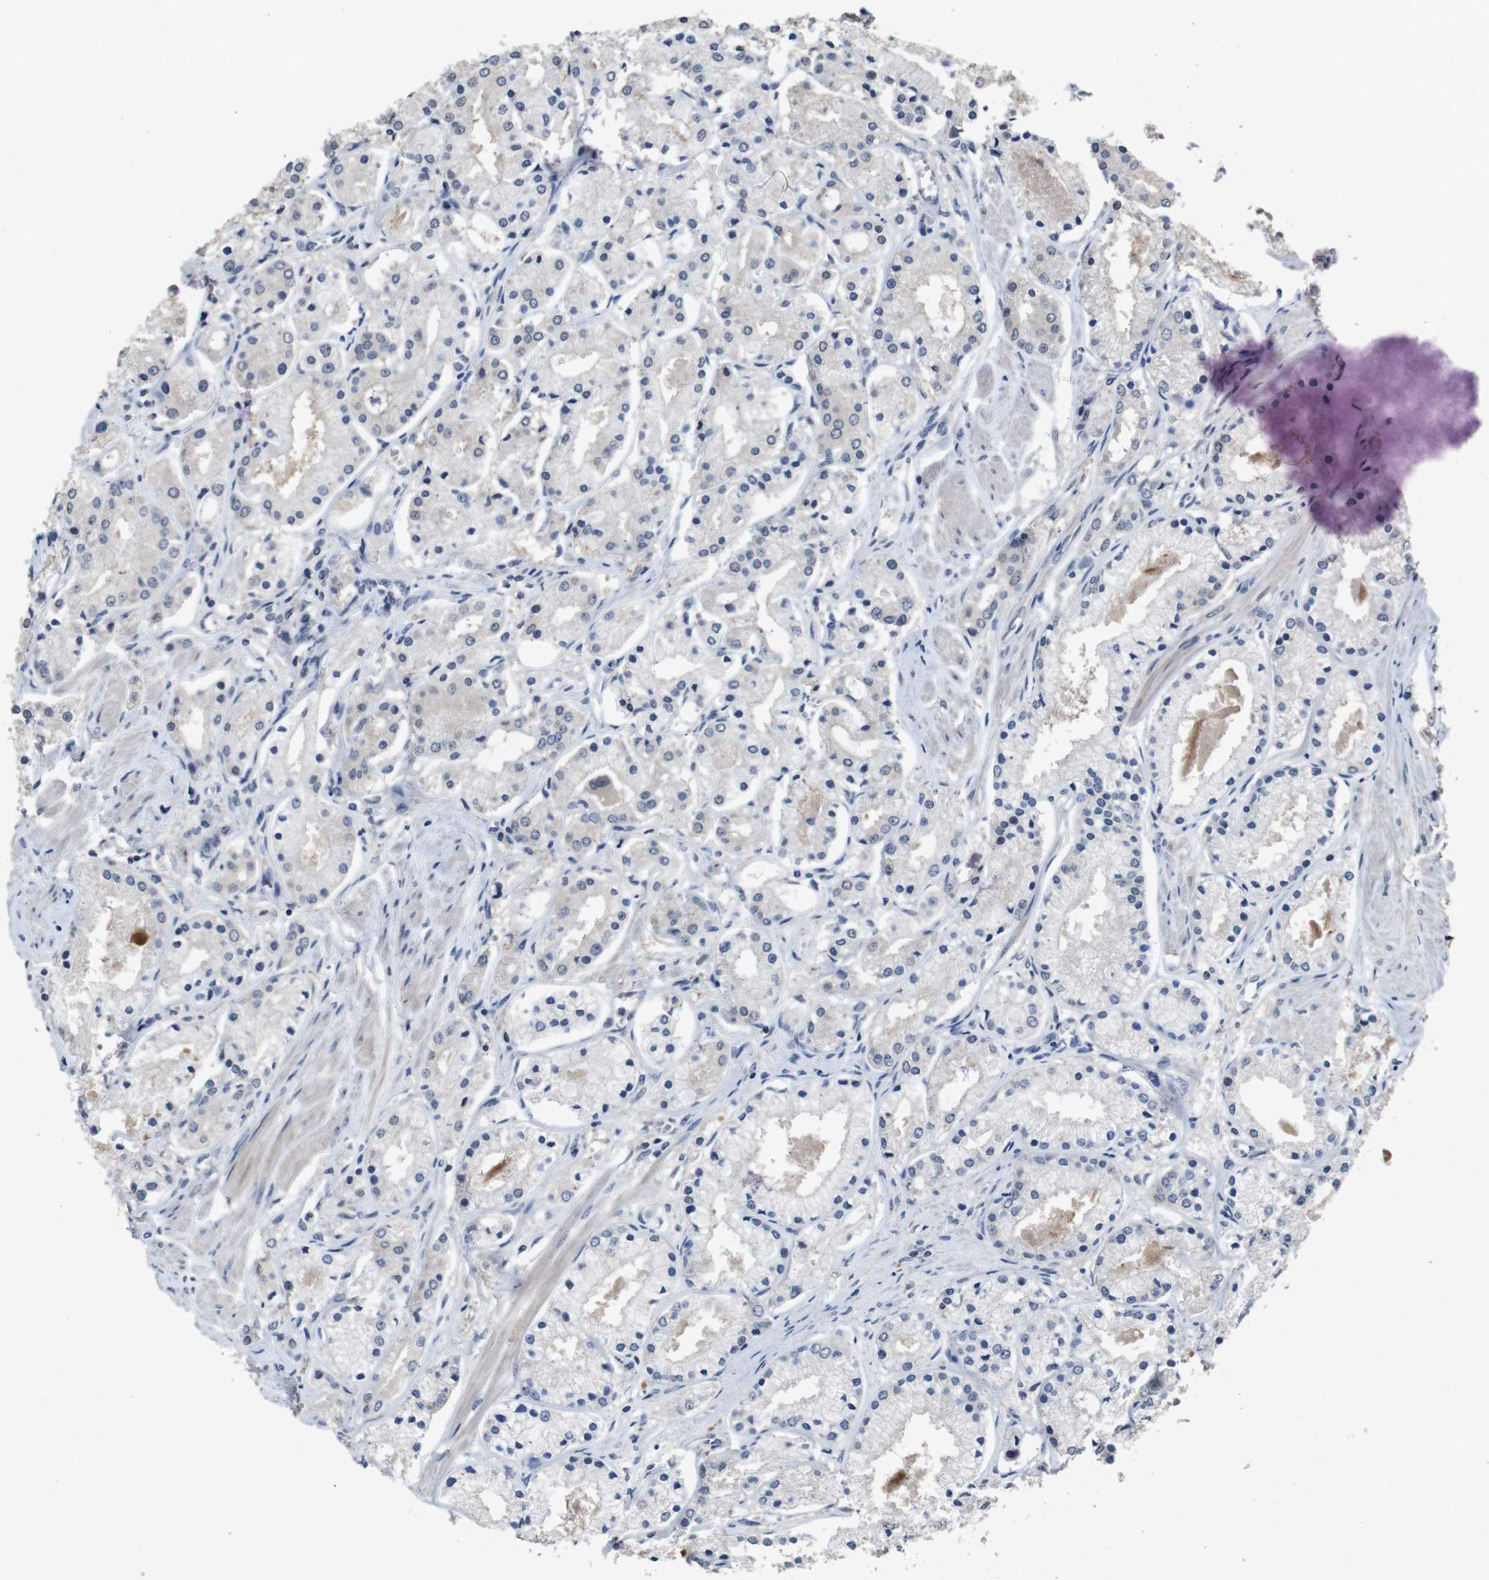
{"staining": {"intensity": "negative", "quantity": "none", "location": "none"}, "tissue": "prostate cancer", "cell_type": "Tumor cells", "image_type": "cancer", "snomed": [{"axis": "morphology", "description": "Adenocarcinoma, High grade"}, {"axis": "topography", "description": "Prostate"}], "caption": "Tumor cells show no significant expression in adenocarcinoma (high-grade) (prostate). (Stains: DAB immunohistochemistry (IHC) with hematoxylin counter stain, Microscopy: brightfield microscopy at high magnification).", "gene": "AKT3", "patient": {"sex": "male", "age": 66}}